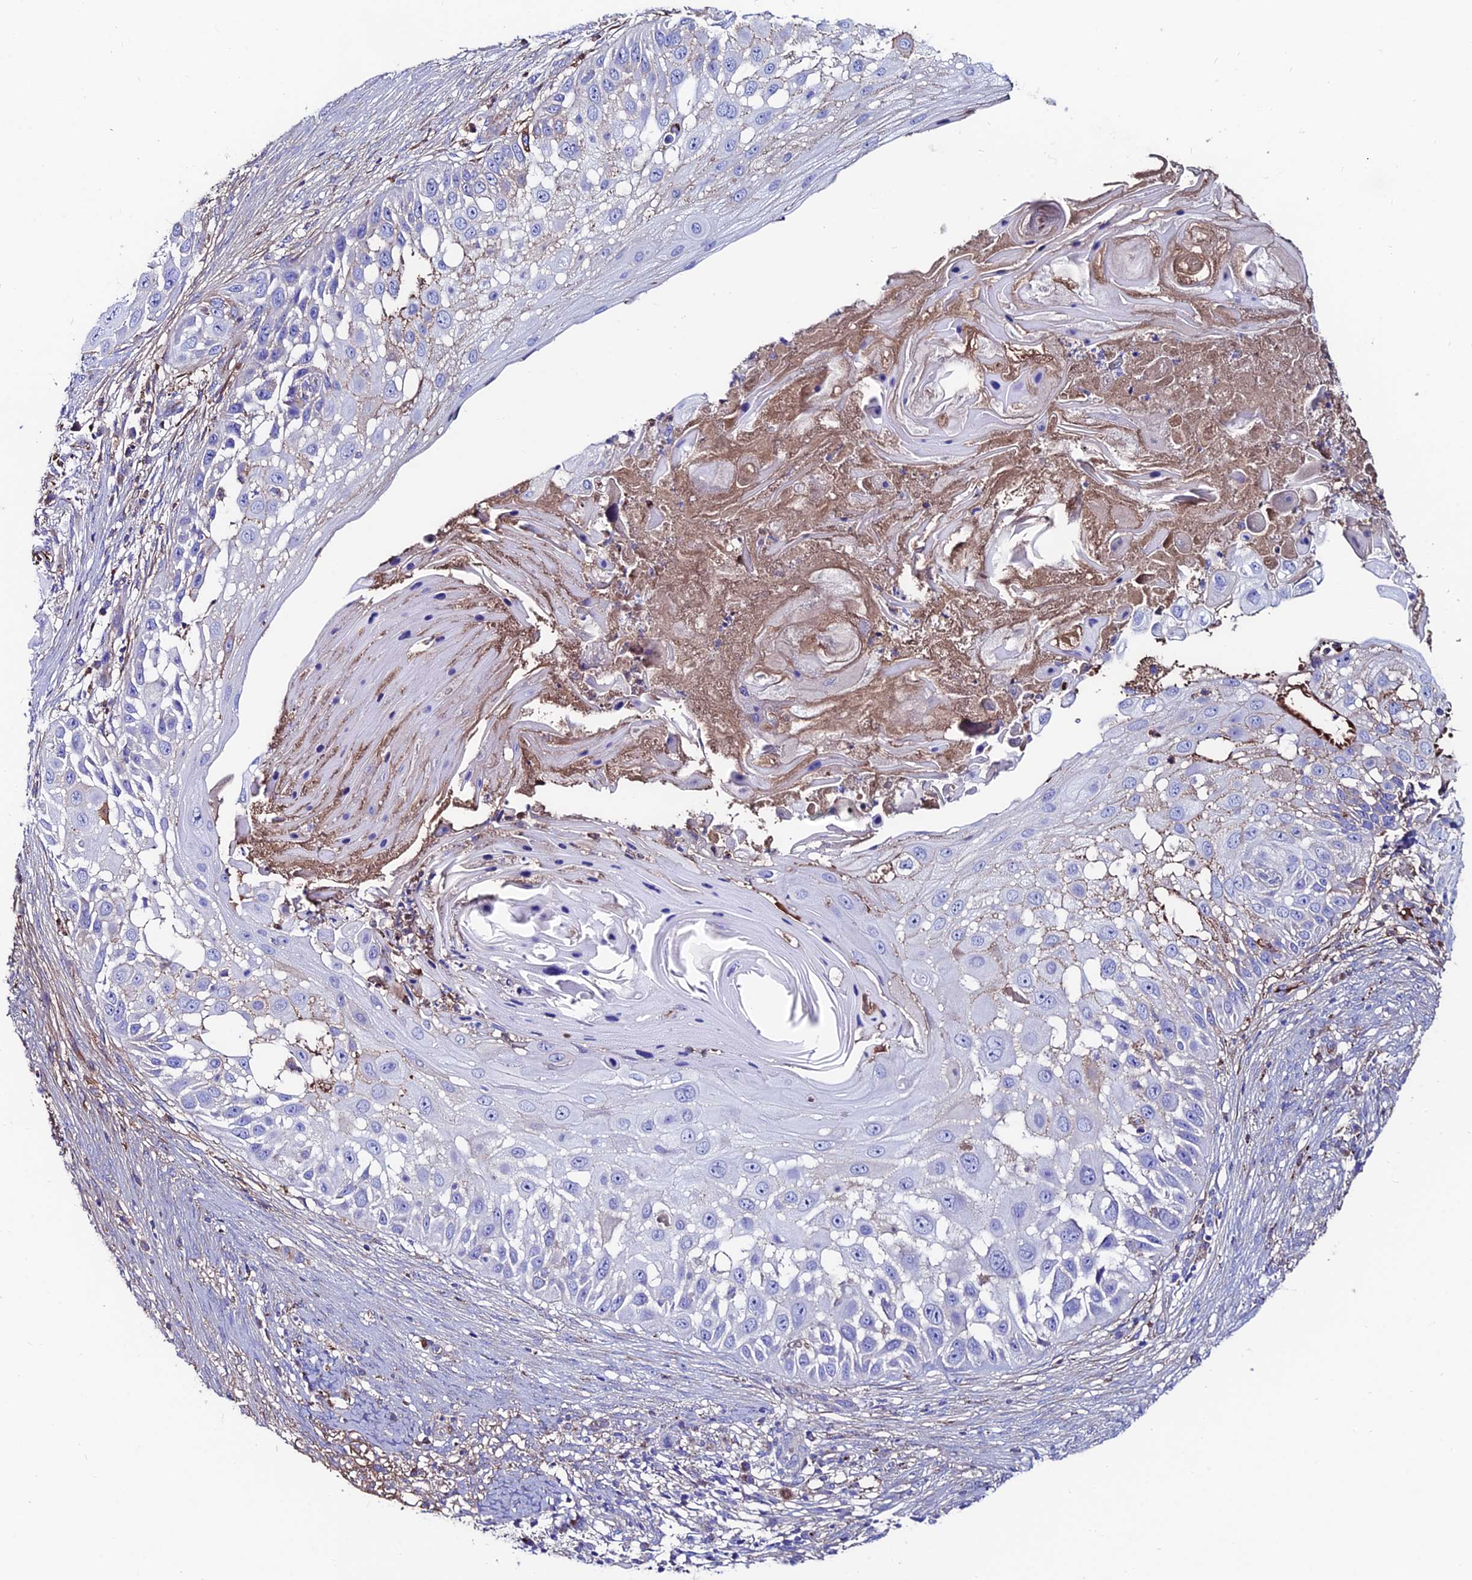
{"staining": {"intensity": "negative", "quantity": "none", "location": "none"}, "tissue": "skin cancer", "cell_type": "Tumor cells", "image_type": "cancer", "snomed": [{"axis": "morphology", "description": "Squamous cell carcinoma, NOS"}, {"axis": "topography", "description": "Skin"}], "caption": "This histopathology image is of squamous cell carcinoma (skin) stained with IHC to label a protein in brown with the nuclei are counter-stained blue. There is no staining in tumor cells.", "gene": "SLC25A16", "patient": {"sex": "female", "age": 44}}